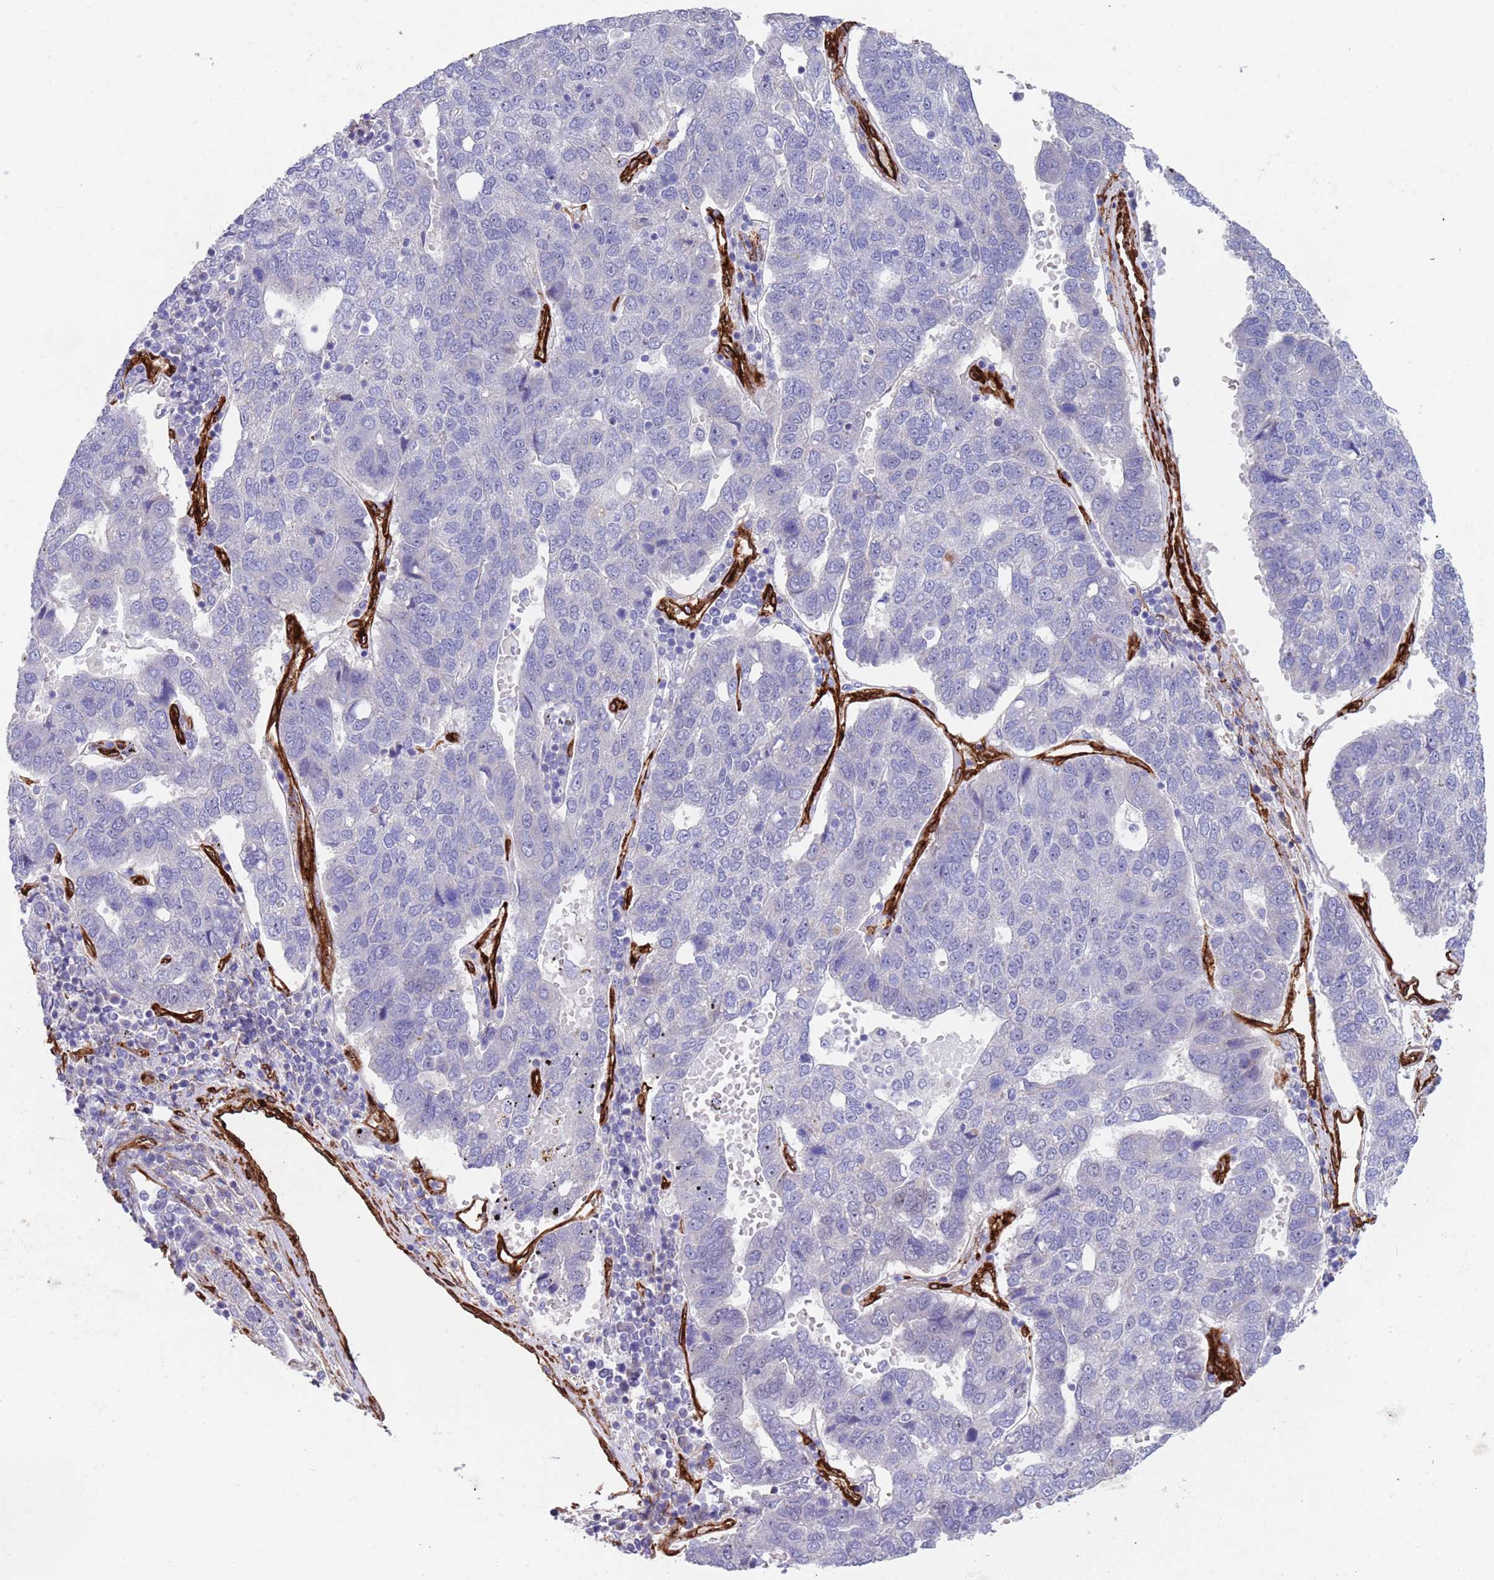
{"staining": {"intensity": "negative", "quantity": "none", "location": "none"}, "tissue": "pancreatic cancer", "cell_type": "Tumor cells", "image_type": "cancer", "snomed": [{"axis": "morphology", "description": "Adenocarcinoma, NOS"}, {"axis": "topography", "description": "Pancreas"}], "caption": "Tumor cells show no significant staining in pancreatic cancer.", "gene": "CAV2", "patient": {"sex": "female", "age": 61}}